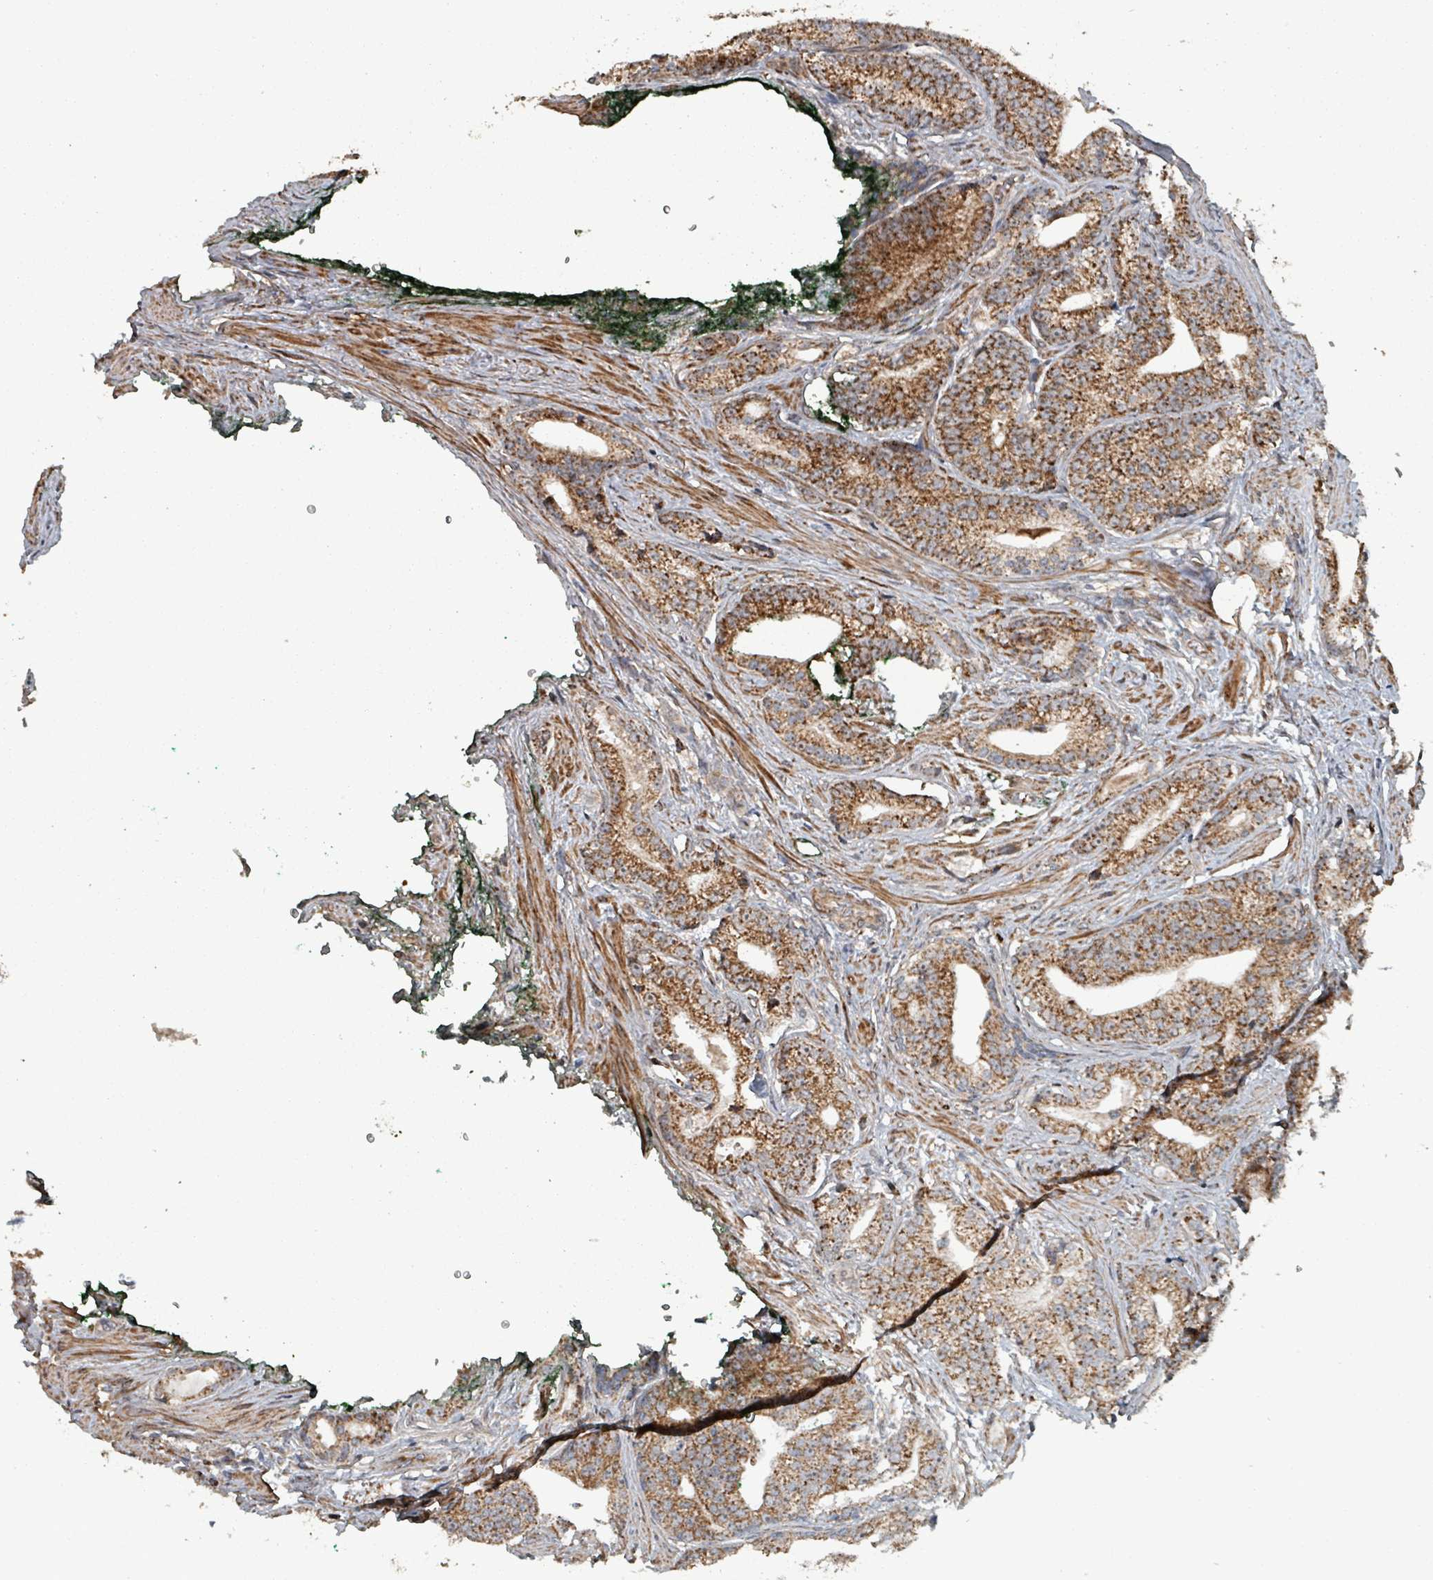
{"staining": {"intensity": "moderate", "quantity": ">75%", "location": "cytoplasmic/membranous"}, "tissue": "prostate cancer", "cell_type": "Tumor cells", "image_type": "cancer", "snomed": [{"axis": "morphology", "description": "Adenocarcinoma, Low grade"}, {"axis": "topography", "description": "Prostate"}], "caption": "Human prostate cancer (adenocarcinoma (low-grade)) stained with a brown dye exhibits moderate cytoplasmic/membranous positive staining in about >75% of tumor cells.", "gene": "MRPL4", "patient": {"sex": "male", "age": 71}}